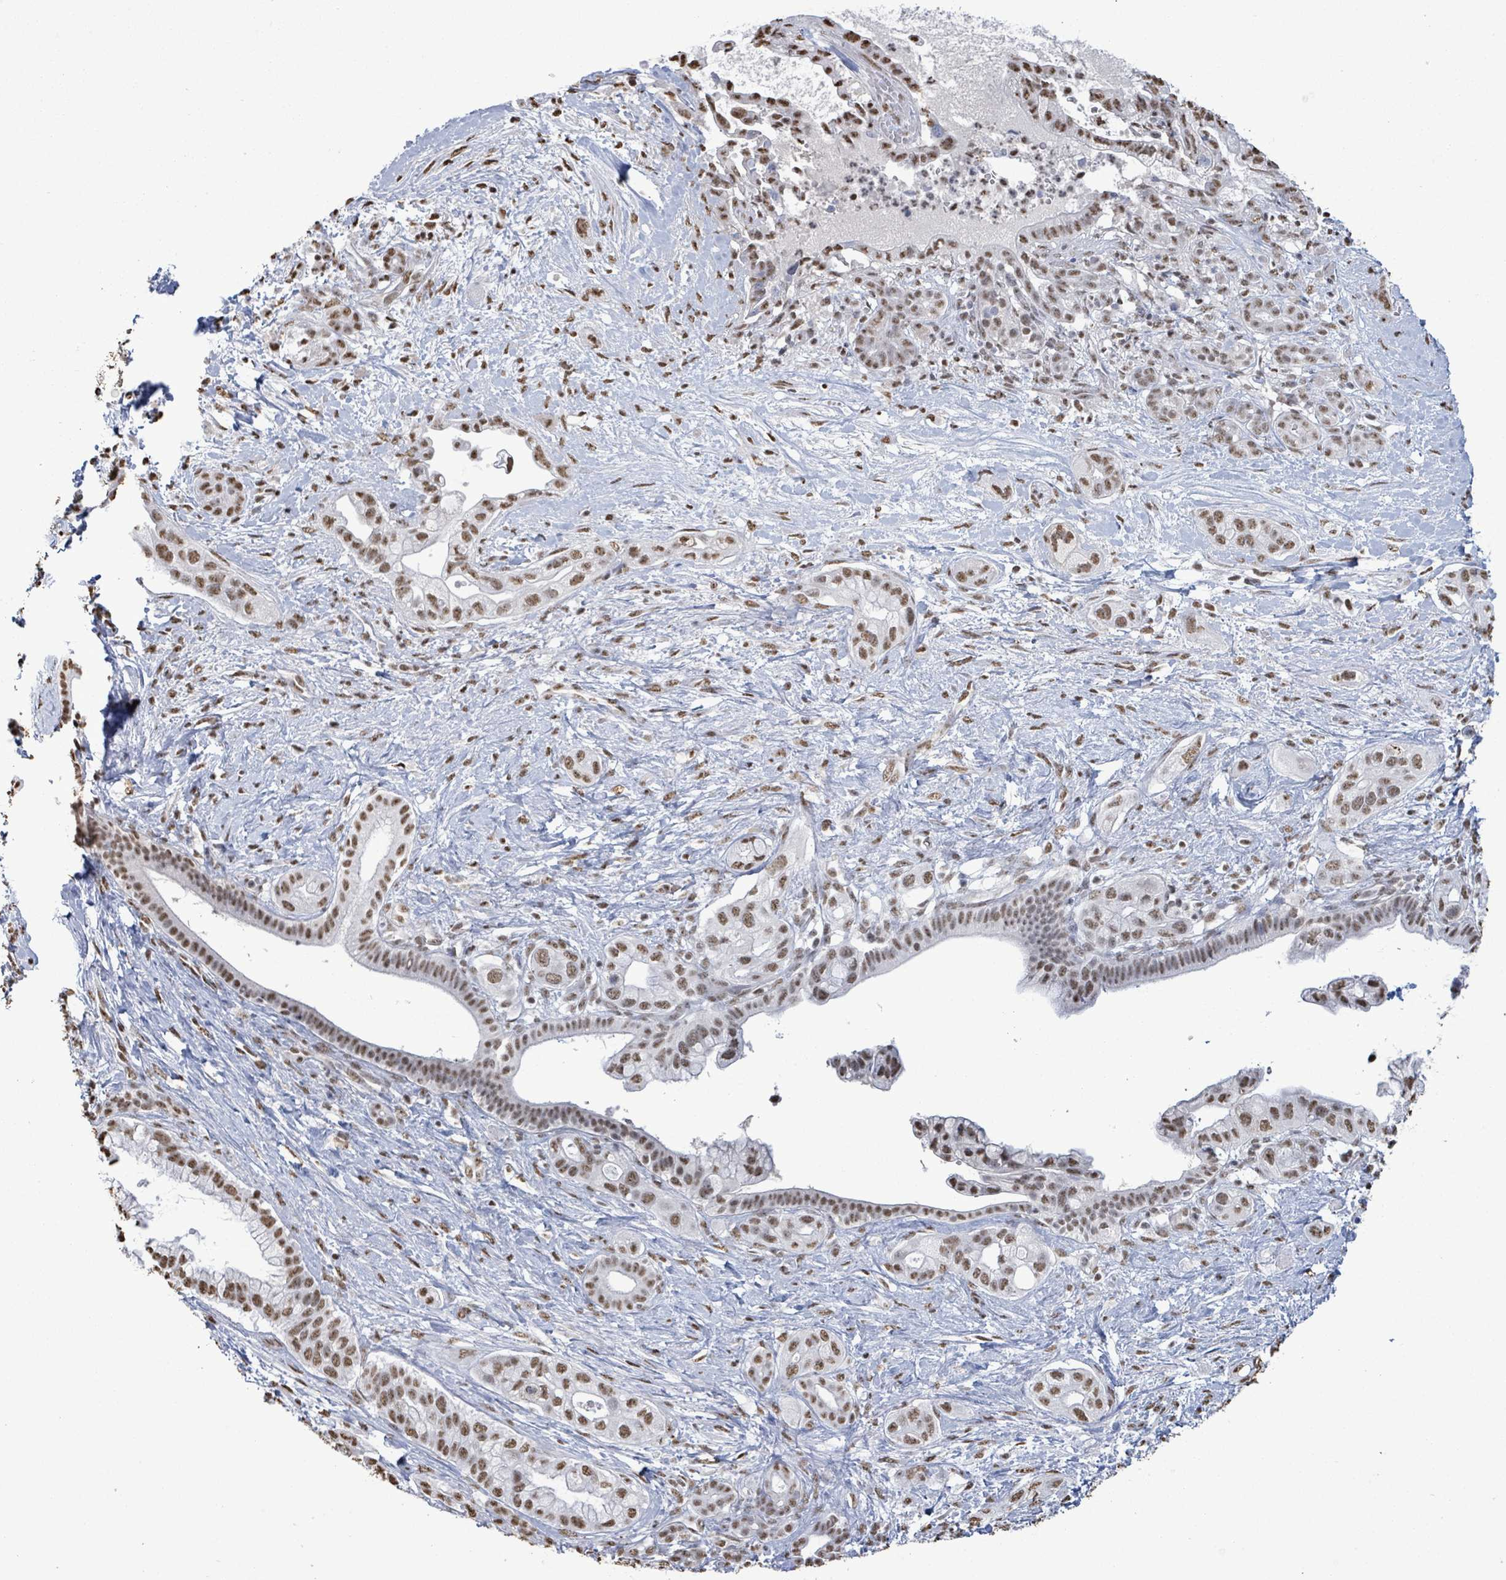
{"staining": {"intensity": "weak", "quantity": ">75%", "location": "nuclear"}, "tissue": "pancreatic cancer", "cell_type": "Tumor cells", "image_type": "cancer", "snomed": [{"axis": "morphology", "description": "Adenocarcinoma, NOS"}, {"axis": "topography", "description": "Pancreas"}], "caption": "Immunohistochemistry (IHC) of pancreatic cancer shows low levels of weak nuclear expression in approximately >75% of tumor cells.", "gene": "SAMD14", "patient": {"sex": "male", "age": 44}}